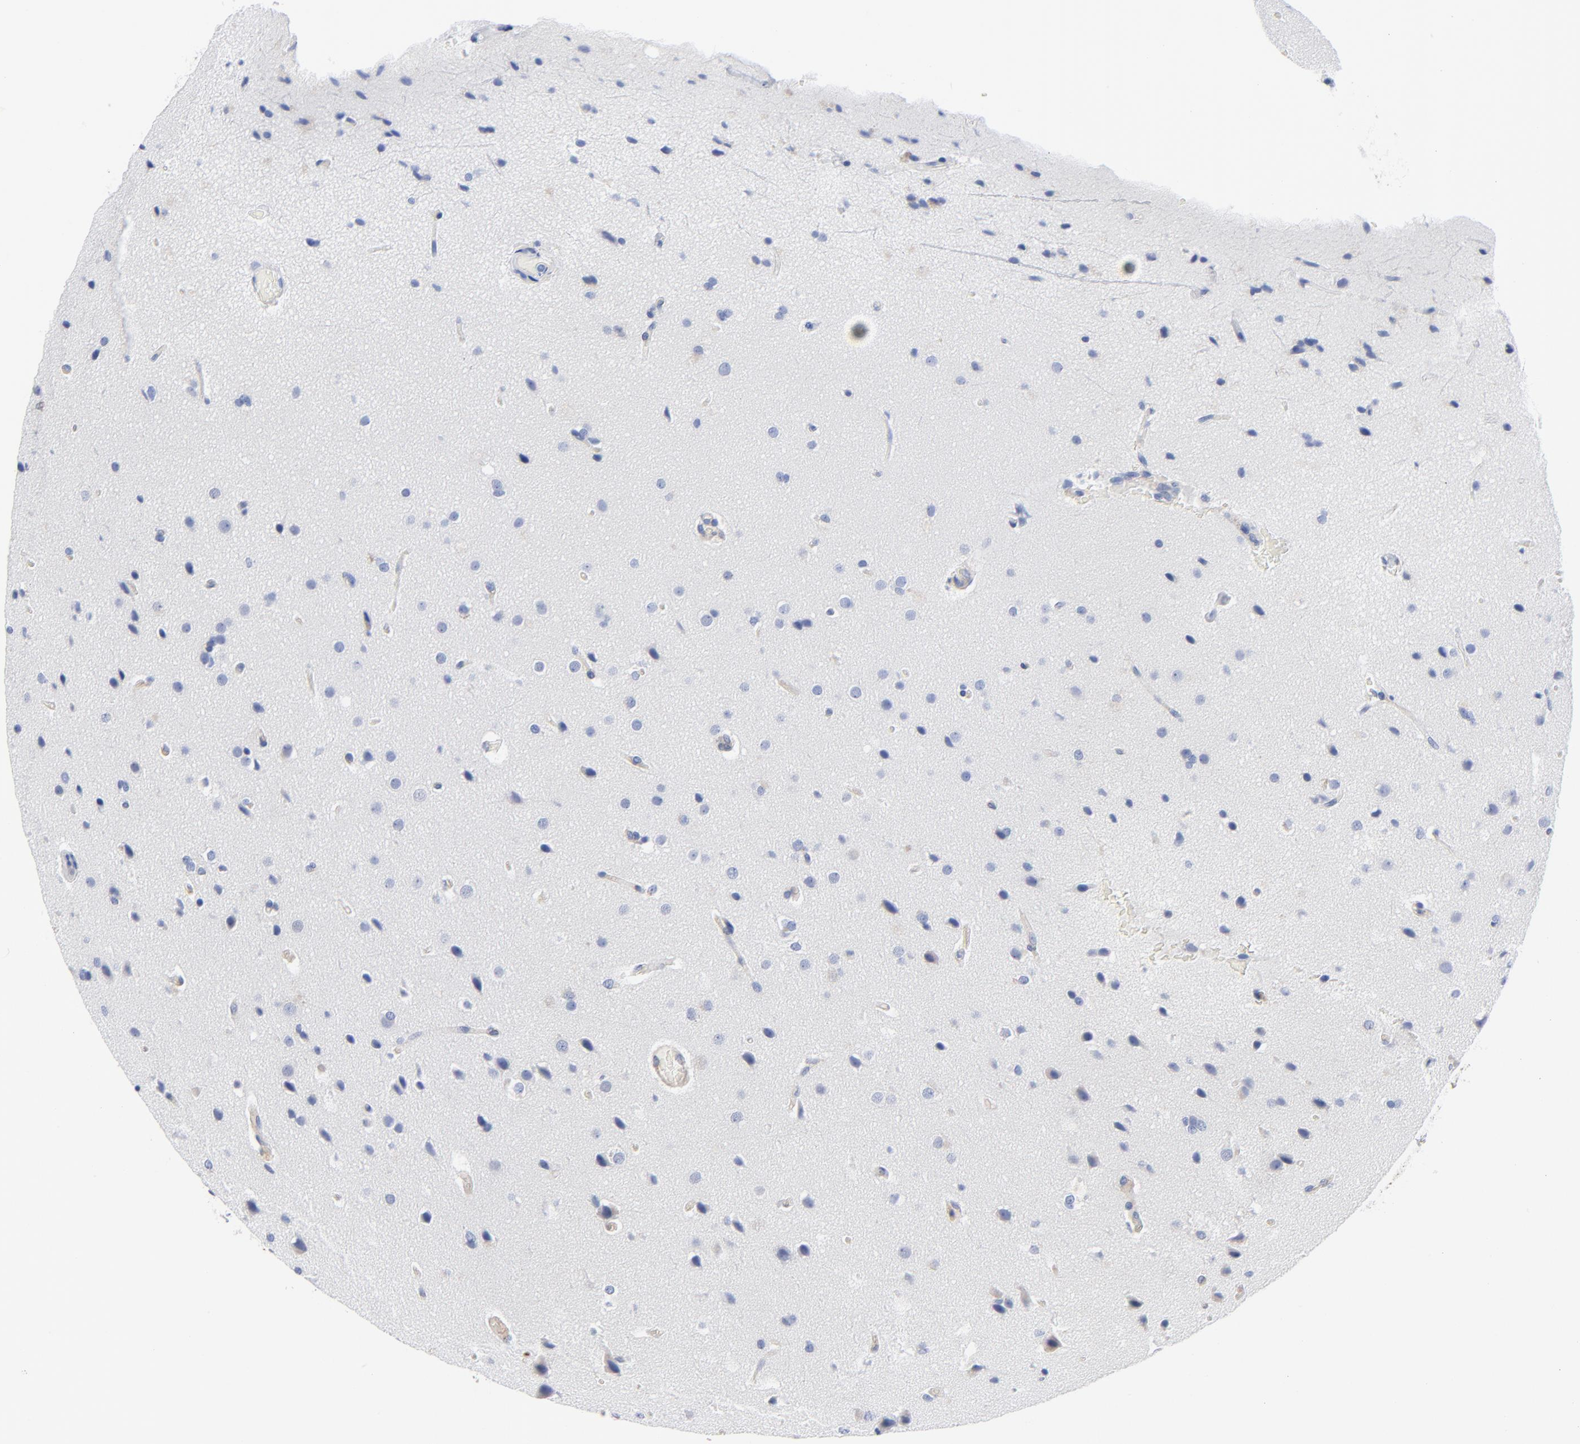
{"staining": {"intensity": "negative", "quantity": "none", "location": "none"}, "tissue": "glioma", "cell_type": "Tumor cells", "image_type": "cancer", "snomed": [{"axis": "morphology", "description": "Glioma, malignant, Low grade"}, {"axis": "topography", "description": "Cerebral cortex"}], "caption": "The immunohistochemistry (IHC) image has no significant expression in tumor cells of glioma tissue. (Brightfield microscopy of DAB (3,3'-diaminobenzidine) IHC at high magnification).", "gene": "STAT2", "patient": {"sex": "female", "age": 47}}